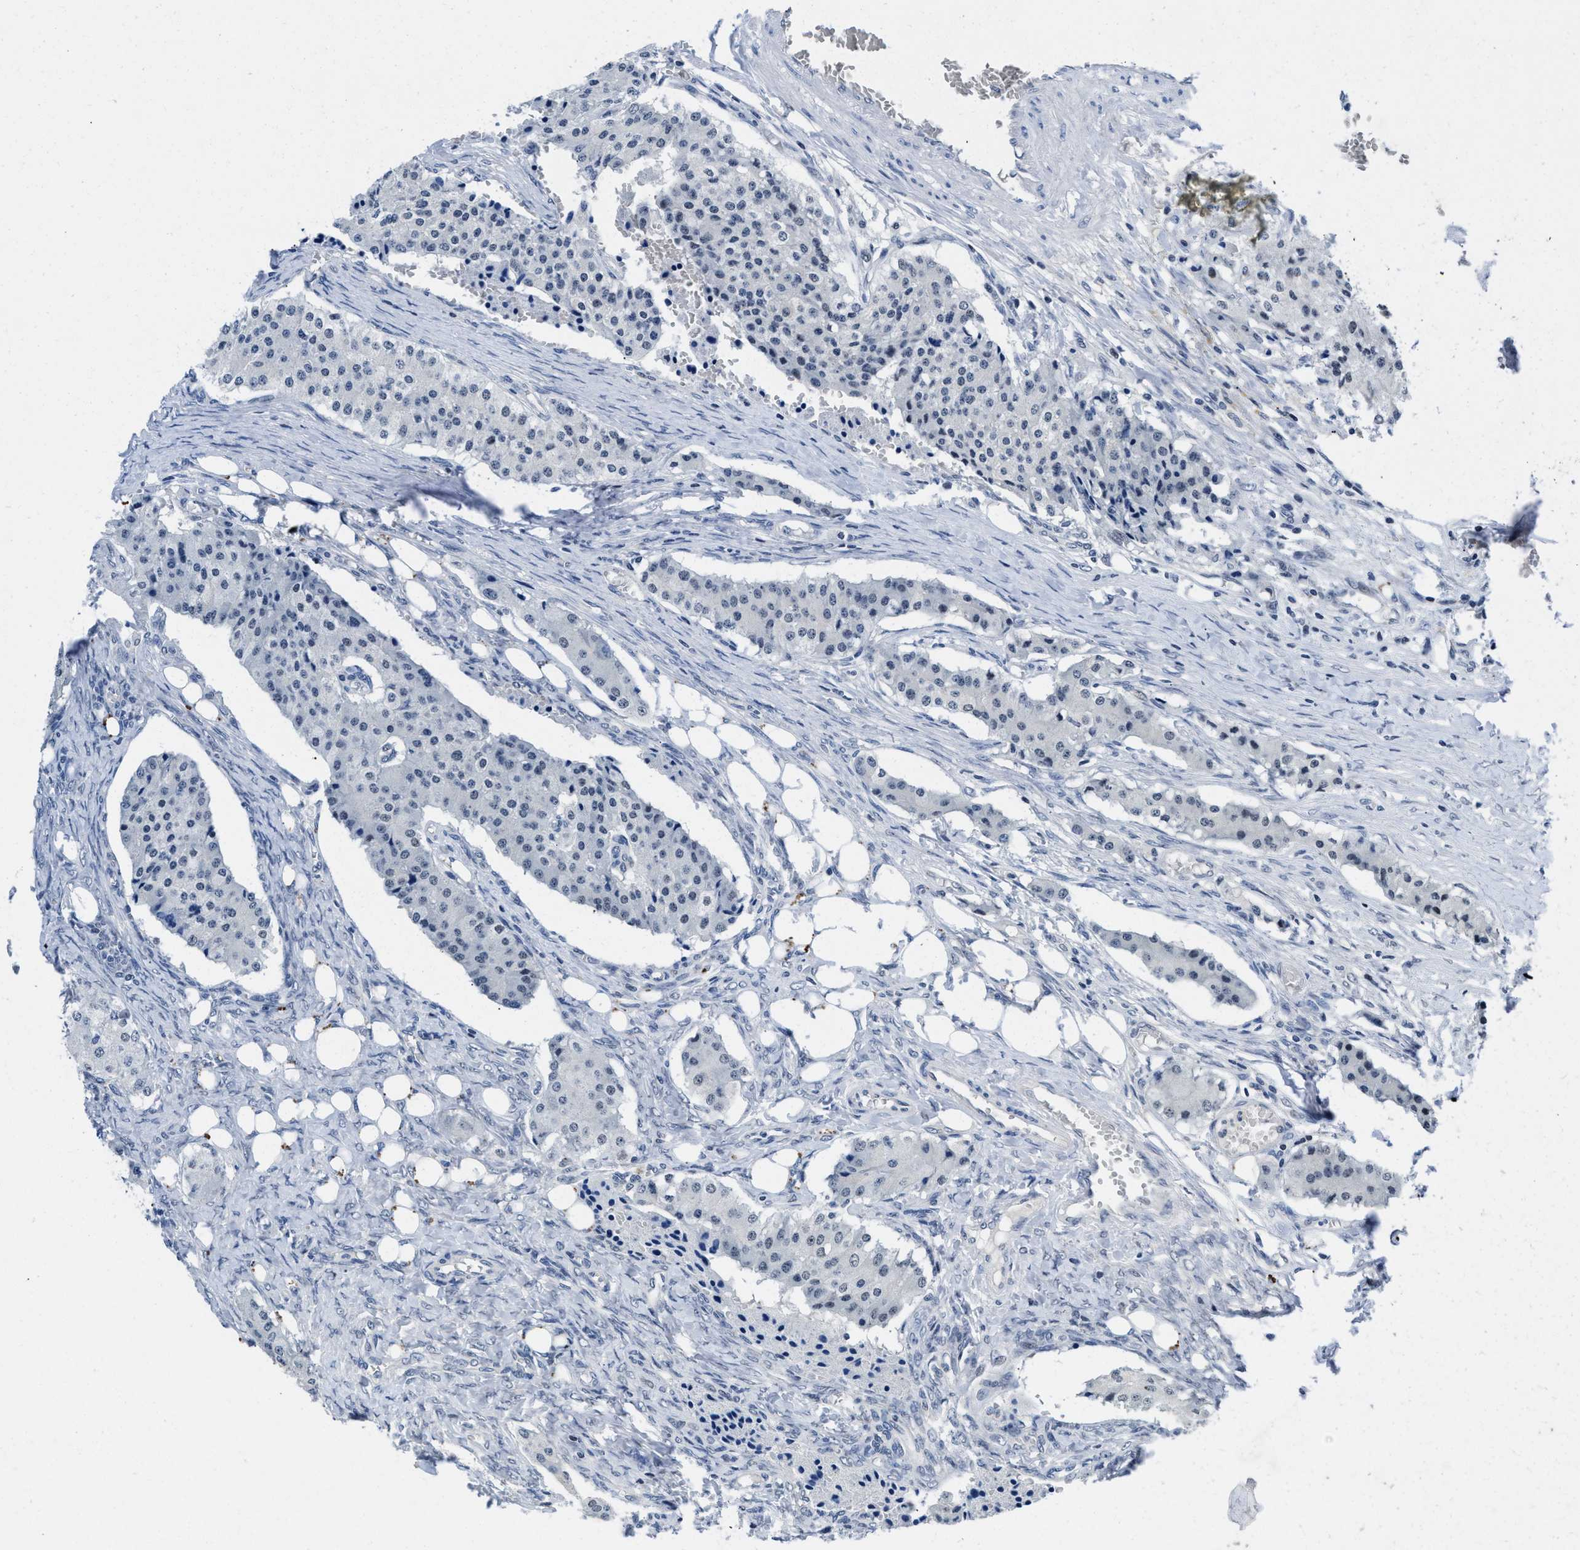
{"staining": {"intensity": "negative", "quantity": "none", "location": "none"}, "tissue": "carcinoid", "cell_type": "Tumor cells", "image_type": "cancer", "snomed": [{"axis": "morphology", "description": "Carcinoid, malignant, NOS"}, {"axis": "topography", "description": "Colon"}], "caption": "Histopathology image shows no protein staining in tumor cells of carcinoid tissue.", "gene": "WDR81", "patient": {"sex": "female", "age": 52}}